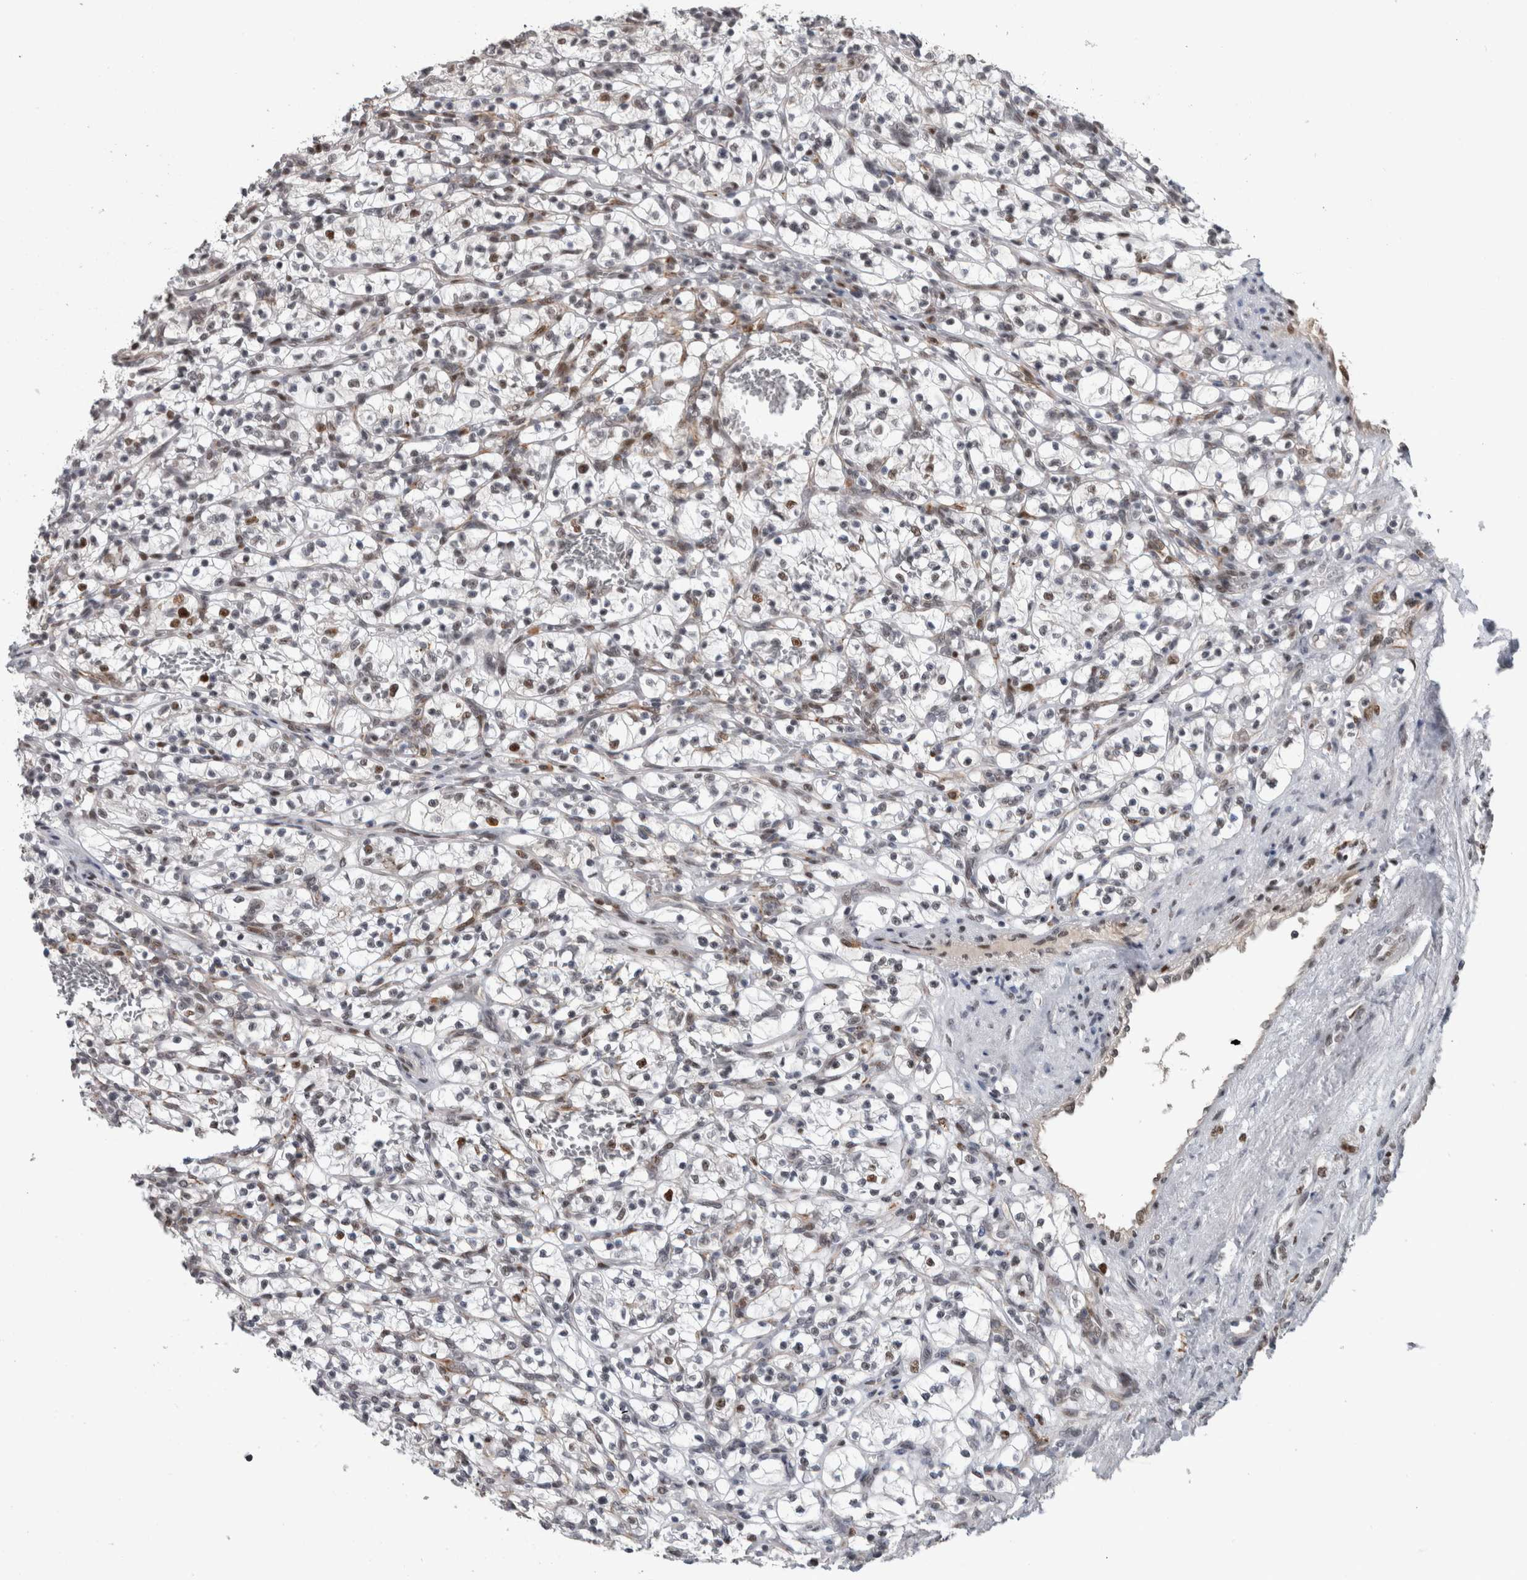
{"staining": {"intensity": "moderate", "quantity": "<25%", "location": "nuclear"}, "tissue": "renal cancer", "cell_type": "Tumor cells", "image_type": "cancer", "snomed": [{"axis": "morphology", "description": "Adenocarcinoma, NOS"}, {"axis": "topography", "description": "Kidney"}], "caption": "The histopathology image shows a brown stain indicating the presence of a protein in the nuclear of tumor cells in adenocarcinoma (renal). The staining was performed using DAB (3,3'-diaminobenzidine), with brown indicating positive protein expression. Nuclei are stained blue with hematoxylin.", "gene": "POLD2", "patient": {"sex": "female", "age": 57}}